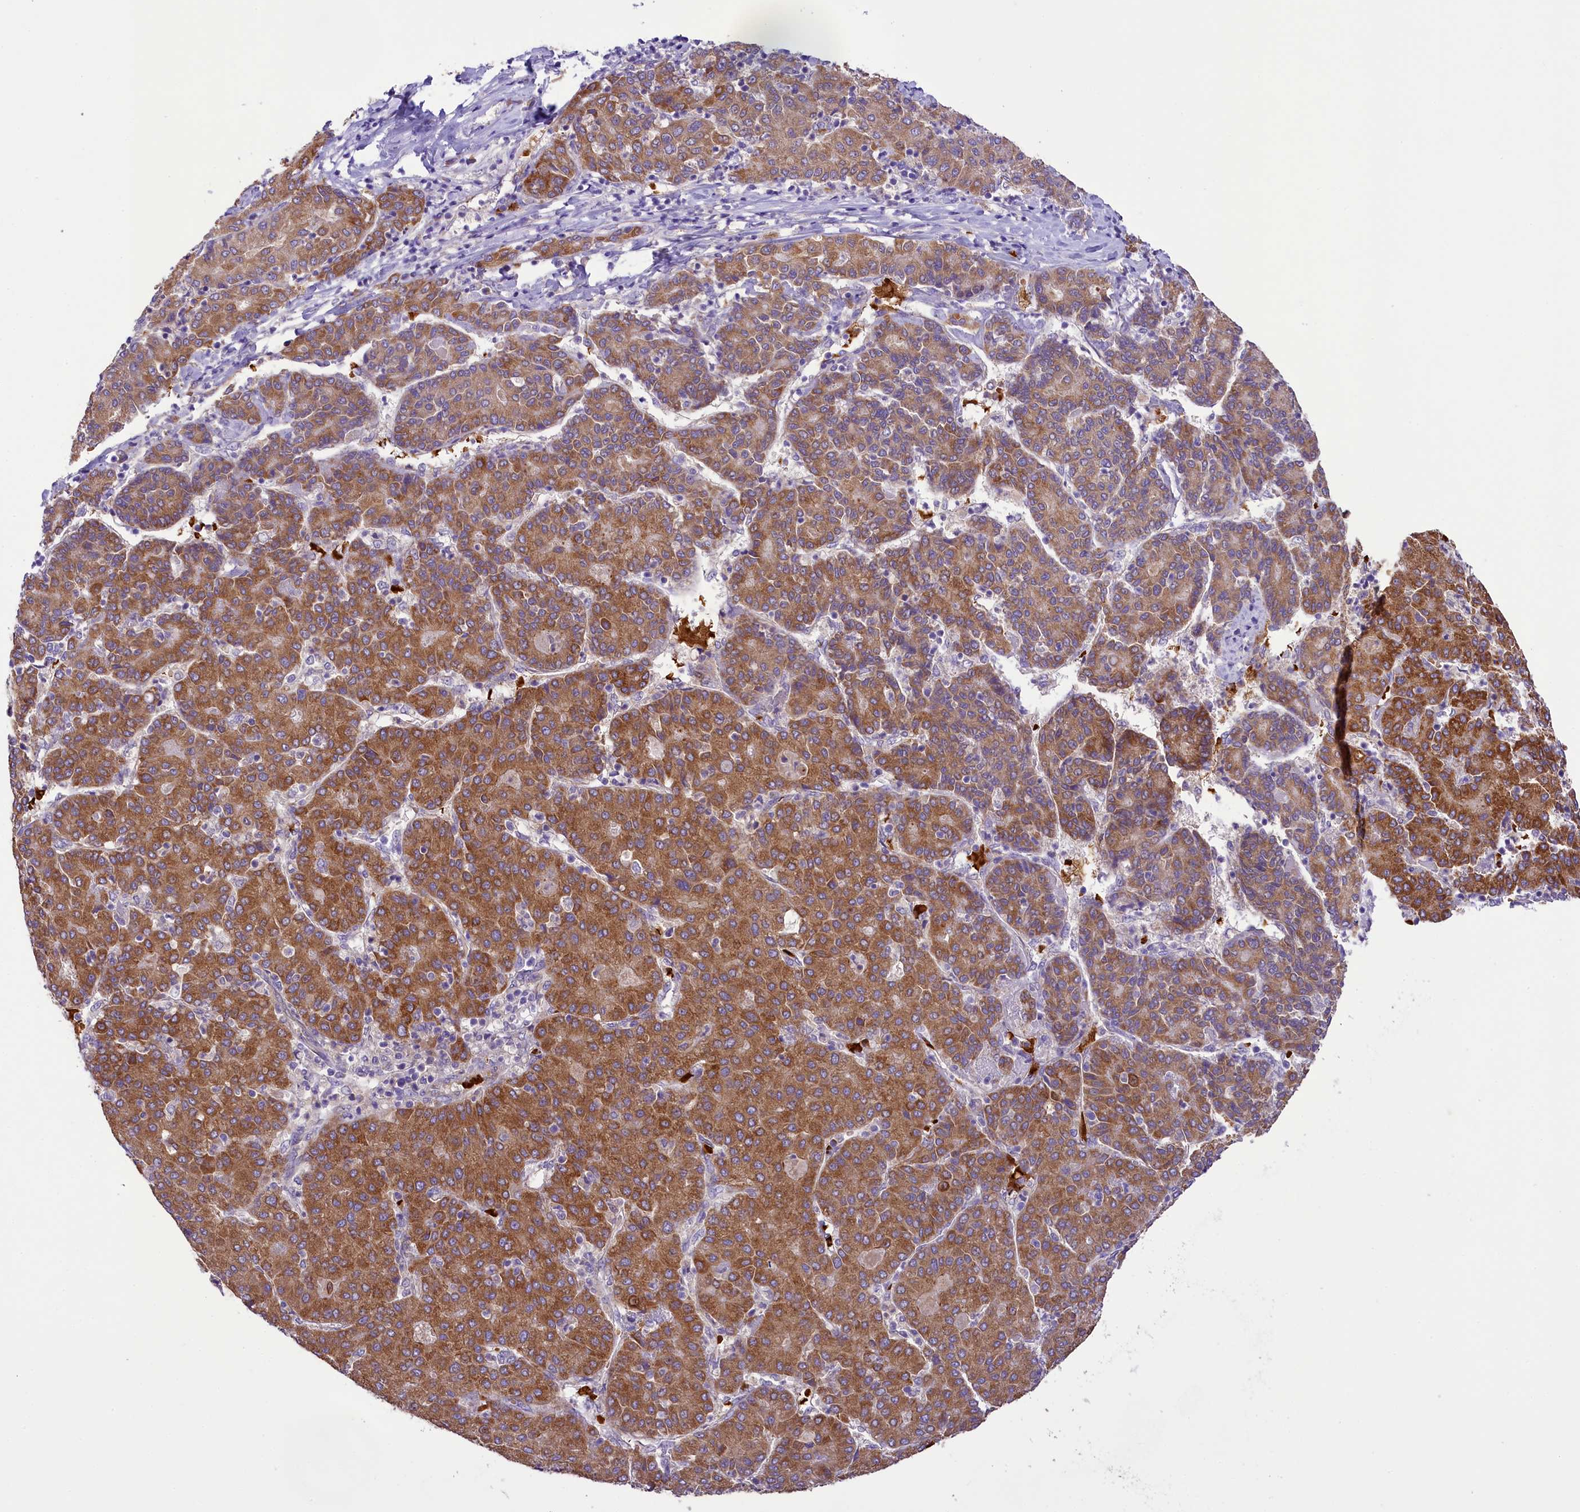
{"staining": {"intensity": "moderate", "quantity": ">75%", "location": "cytoplasmic/membranous"}, "tissue": "liver cancer", "cell_type": "Tumor cells", "image_type": "cancer", "snomed": [{"axis": "morphology", "description": "Carcinoma, Hepatocellular, NOS"}, {"axis": "topography", "description": "Liver"}], "caption": "Protein staining by immunohistochemistry (IHC) reveals moderate cytoplasmic/membranous expression in approximately >75% of tumor cells in liver cancer (hepatocellular carcinoma).", "gene": "LARP4", "patient": {"sex": "male", "age": 65}}